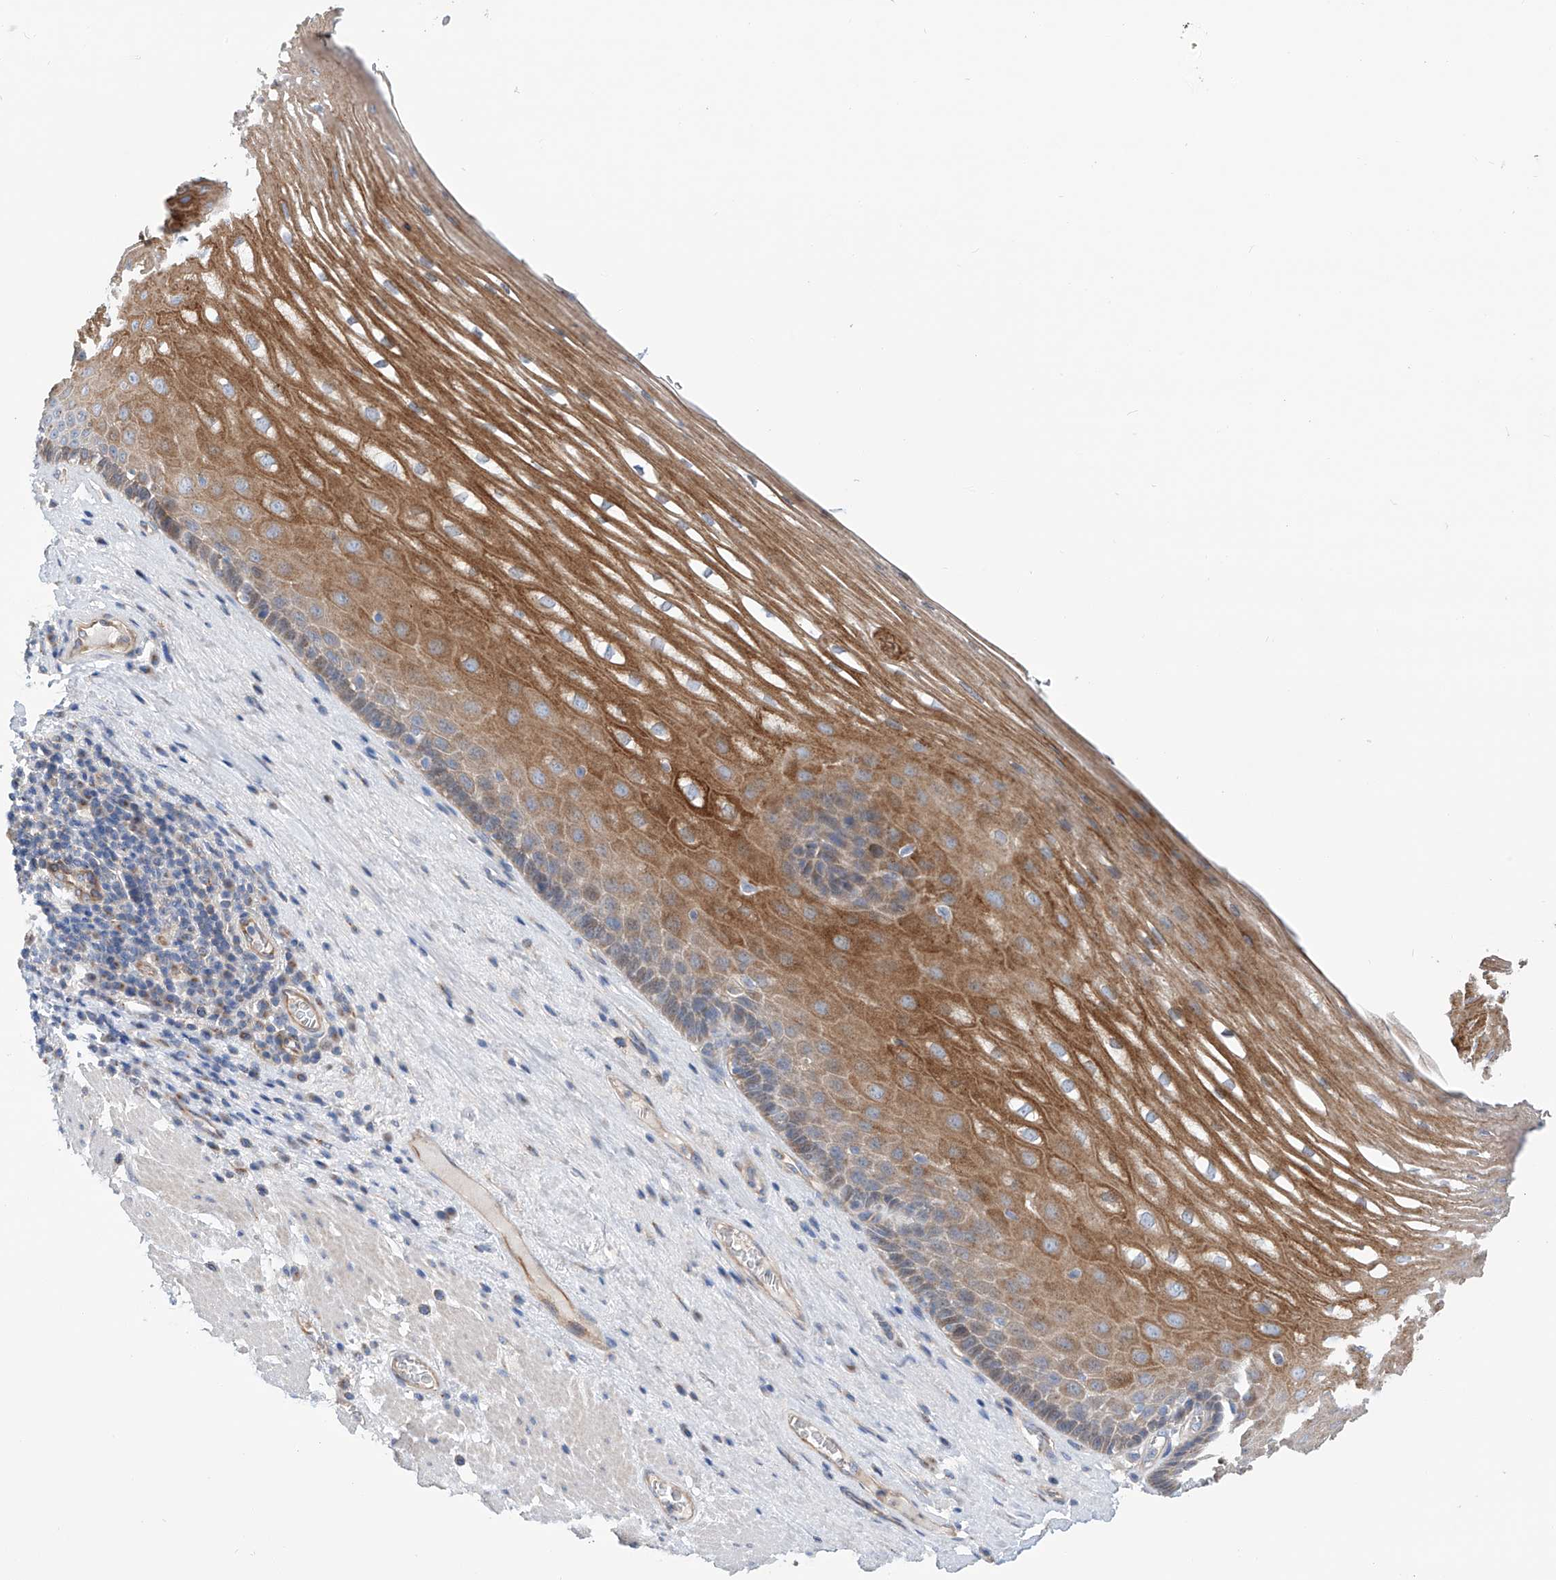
{"staining": {"intensity": "moderate", "quantity": ">75%", "location": "cytoplasmic/membranous"}, "tissue": "esophagus", "cell_type": "Squamous epithelial cells", "image_type": "normal", "snomed": [{"axis": "morphology", "description": "Normal tissue, NOS"}, {"axis": "topography", "description": "Esophagus"}], "caption": "Immunohistochemical staining of normal esophagus reveals medium levels of moderate cytoplasmic/membranous positivity in about >75% of squamous epithelial cells.", "gene": "SLC22A7", "patient": {"sex": "male", "age": 62}}